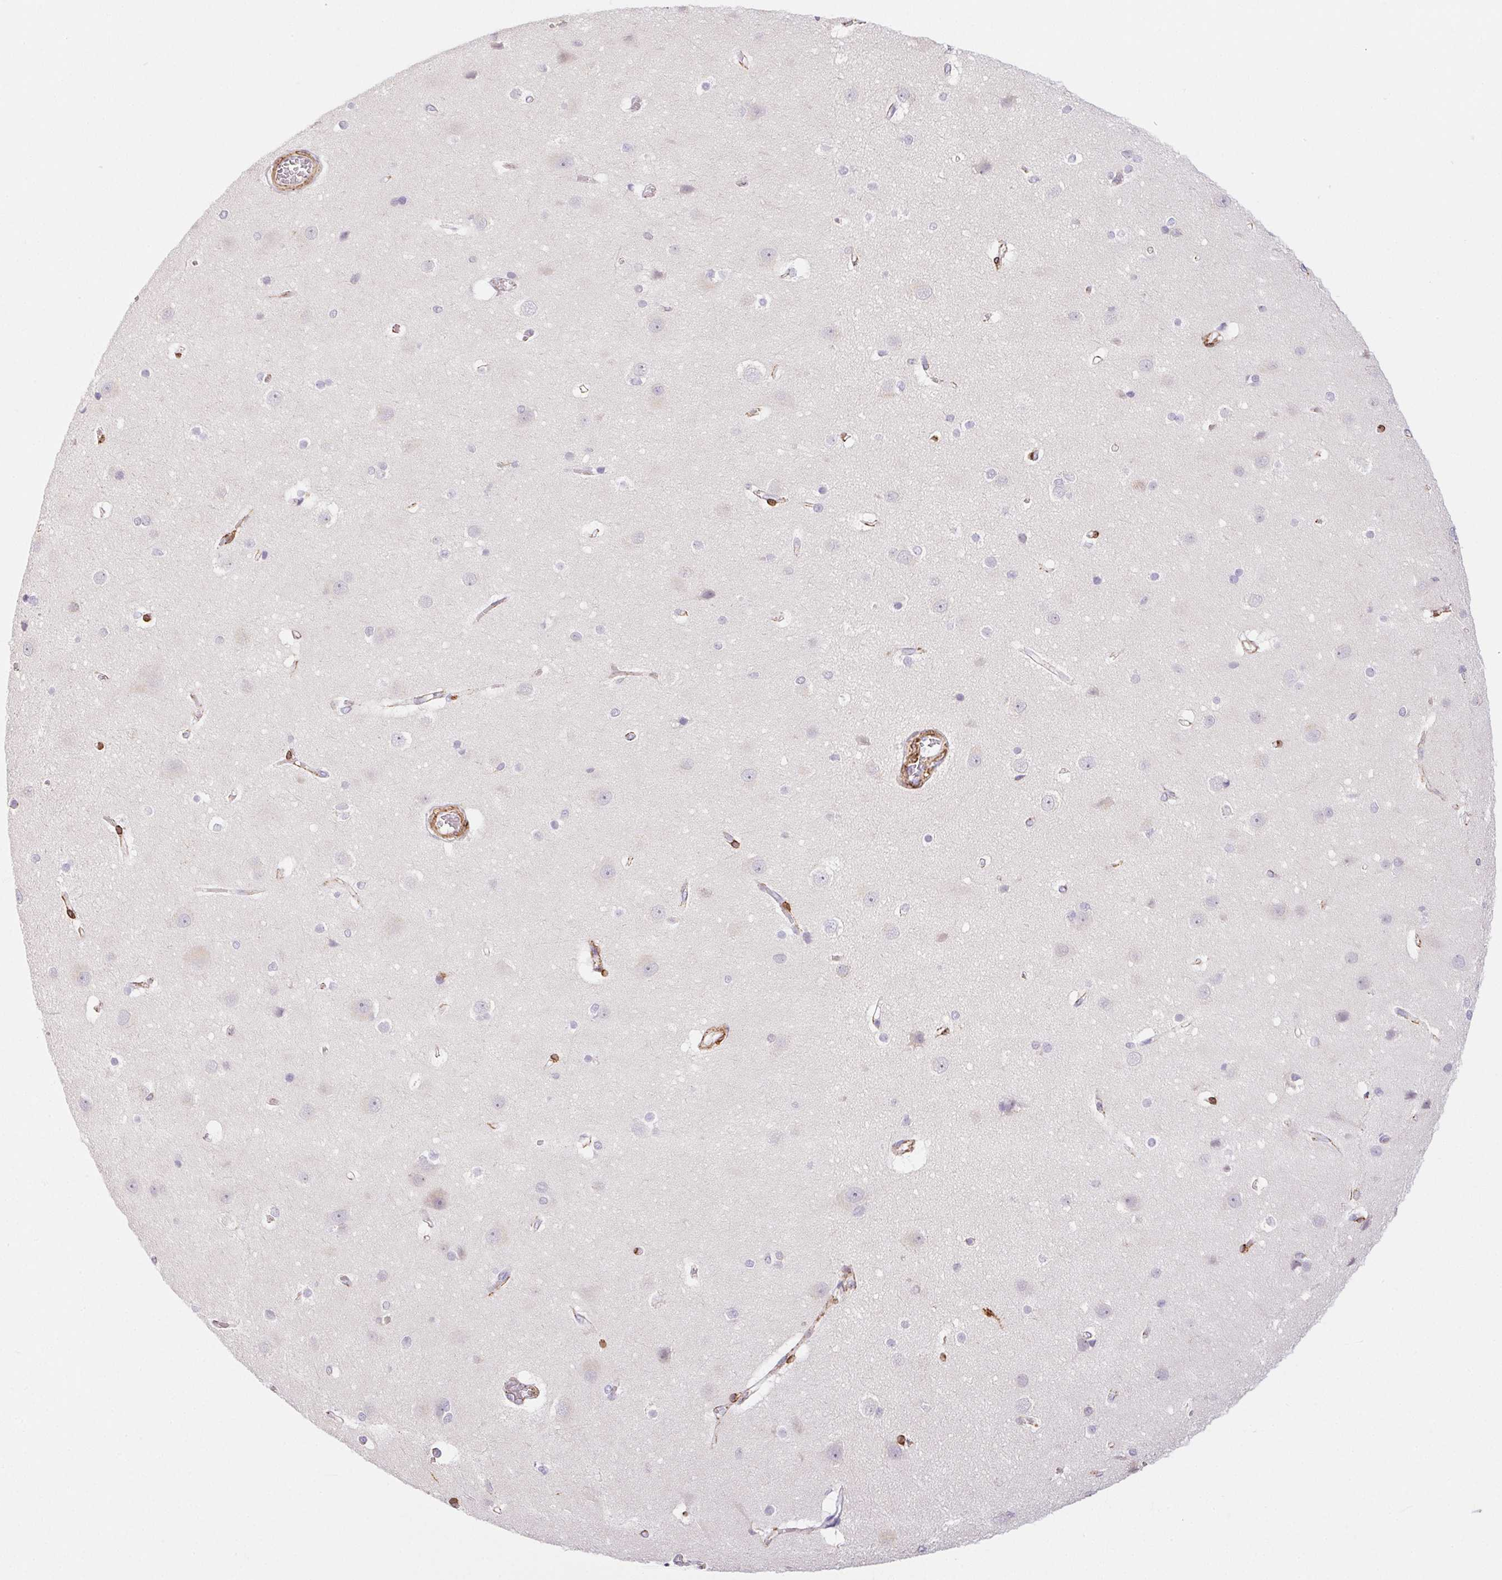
{"staining": {"intensity": "negative", "quantity": "none", "location": "none"}, "tissue": "cerebral cortex", "cell_type": "Endothelial cells", "image_type": "normal", "snomed": [{"axis": "morphology", "description": "Normal tissue, NOS"}, {"axis": "topography", "description": "Cerebral cortex"}], "caption": "Micrograph shows no protein positivity in endothelial cells of unremarkable cerebral cortex. (Brightfield microscopy of DAB immunohistochemistry at high magnification).", "gene": "HRC", "patient": {"sex": "male", "age": 37}}